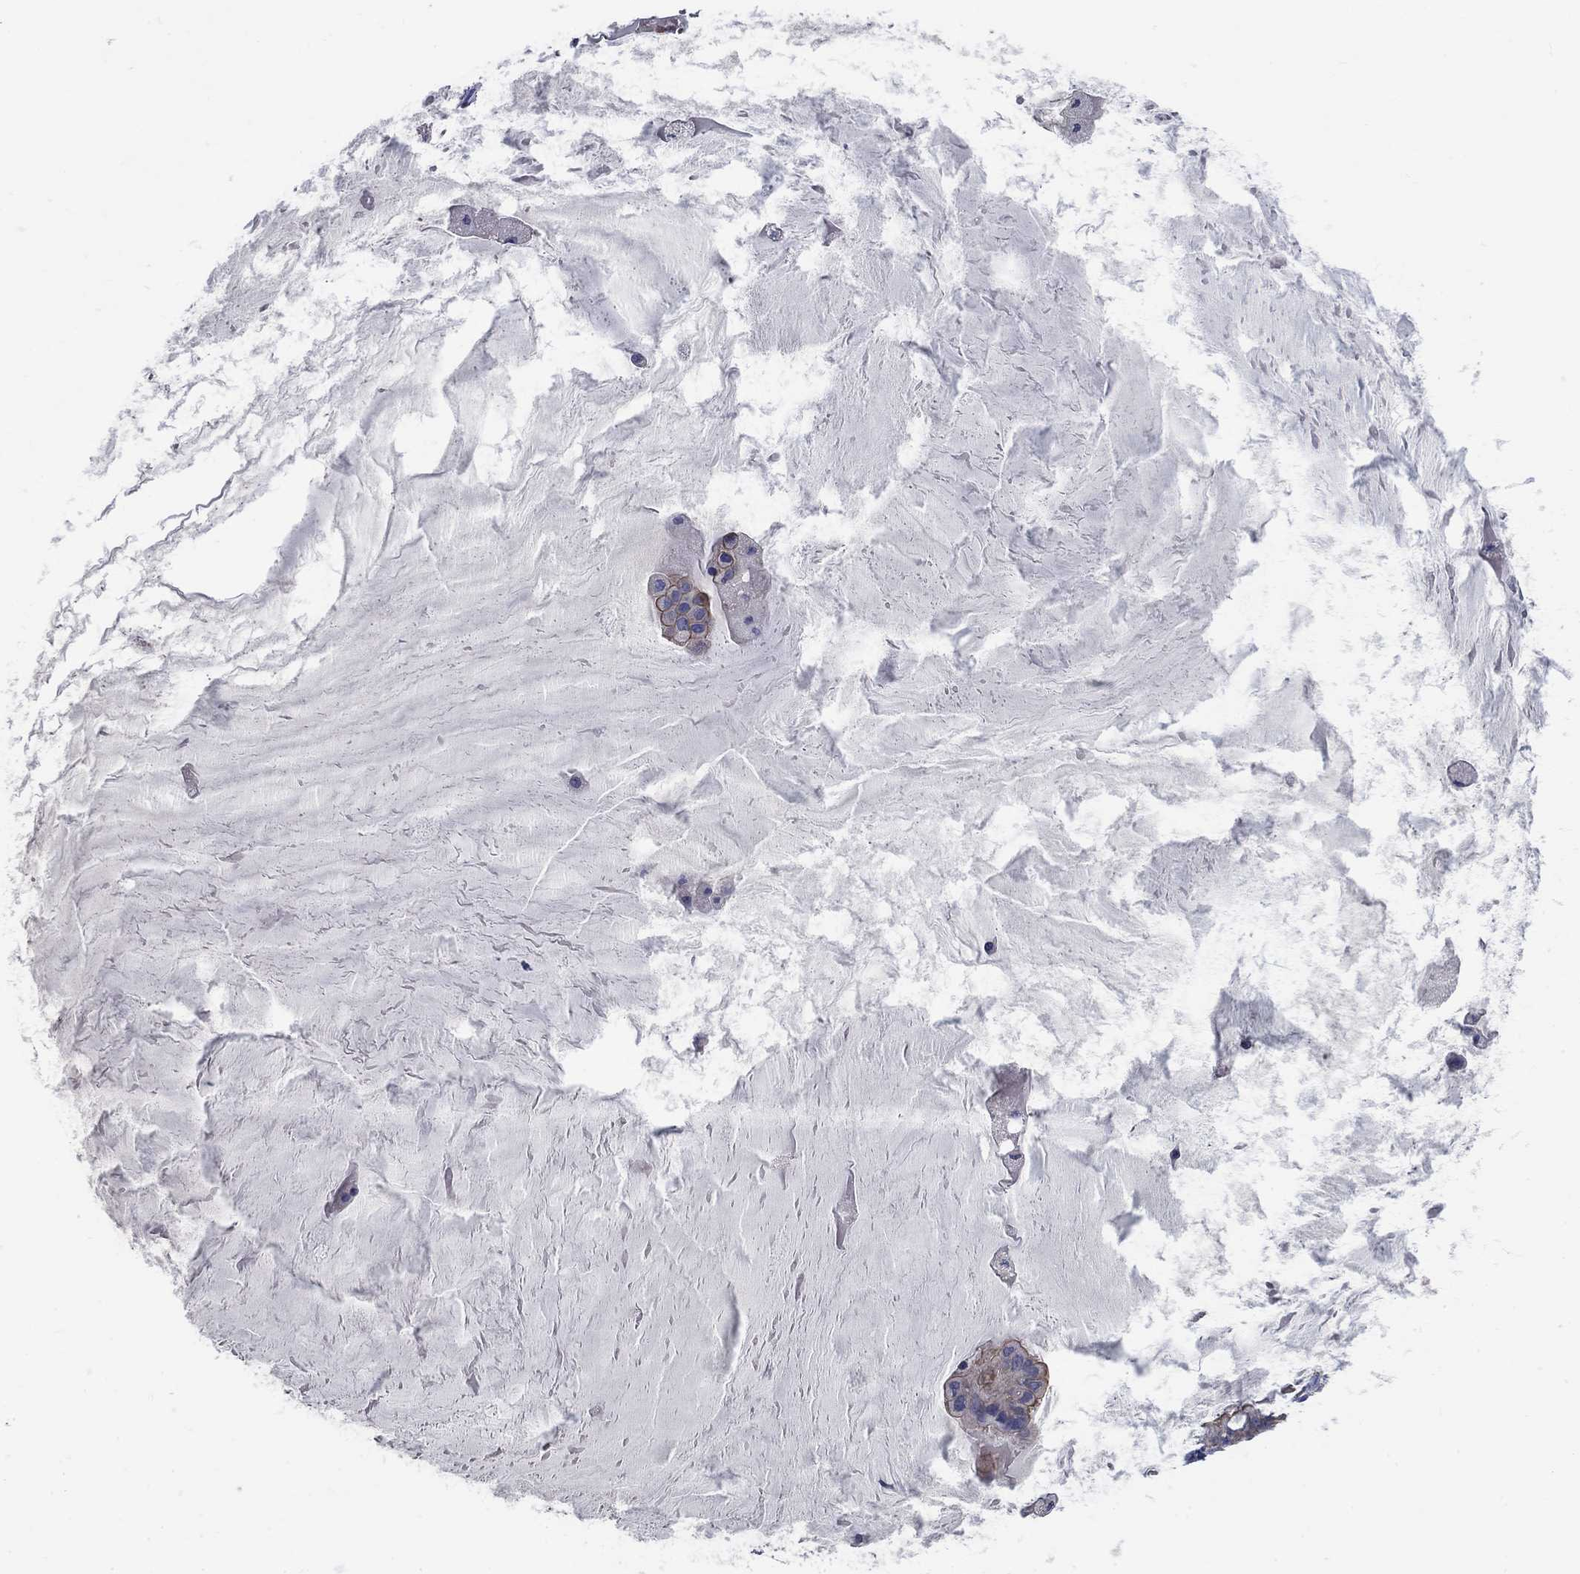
{"staining": {"intensity": "moderate", "quantity": "<25%", "location": "cytoplasmic/membranous"}, "tissue": "ovarian cancer", "cell_type": "Tumor cells", "image_type": "cancer", "snomed": [{"axis": "morphology", "description": "Cystadenocarcinoma, mucinous, NOS"}, {"axis": "topography", "description": "Ovary"}], "caption": "Protein analysis of ovarian cancer (mucinous cystadenocarcinoma) tissue displays moderate cytoplasmic/membranous positivity in approximately <25% of tumor cells.", "gene": "FLNC", "patient": {"sex": "female", "age": 63}}